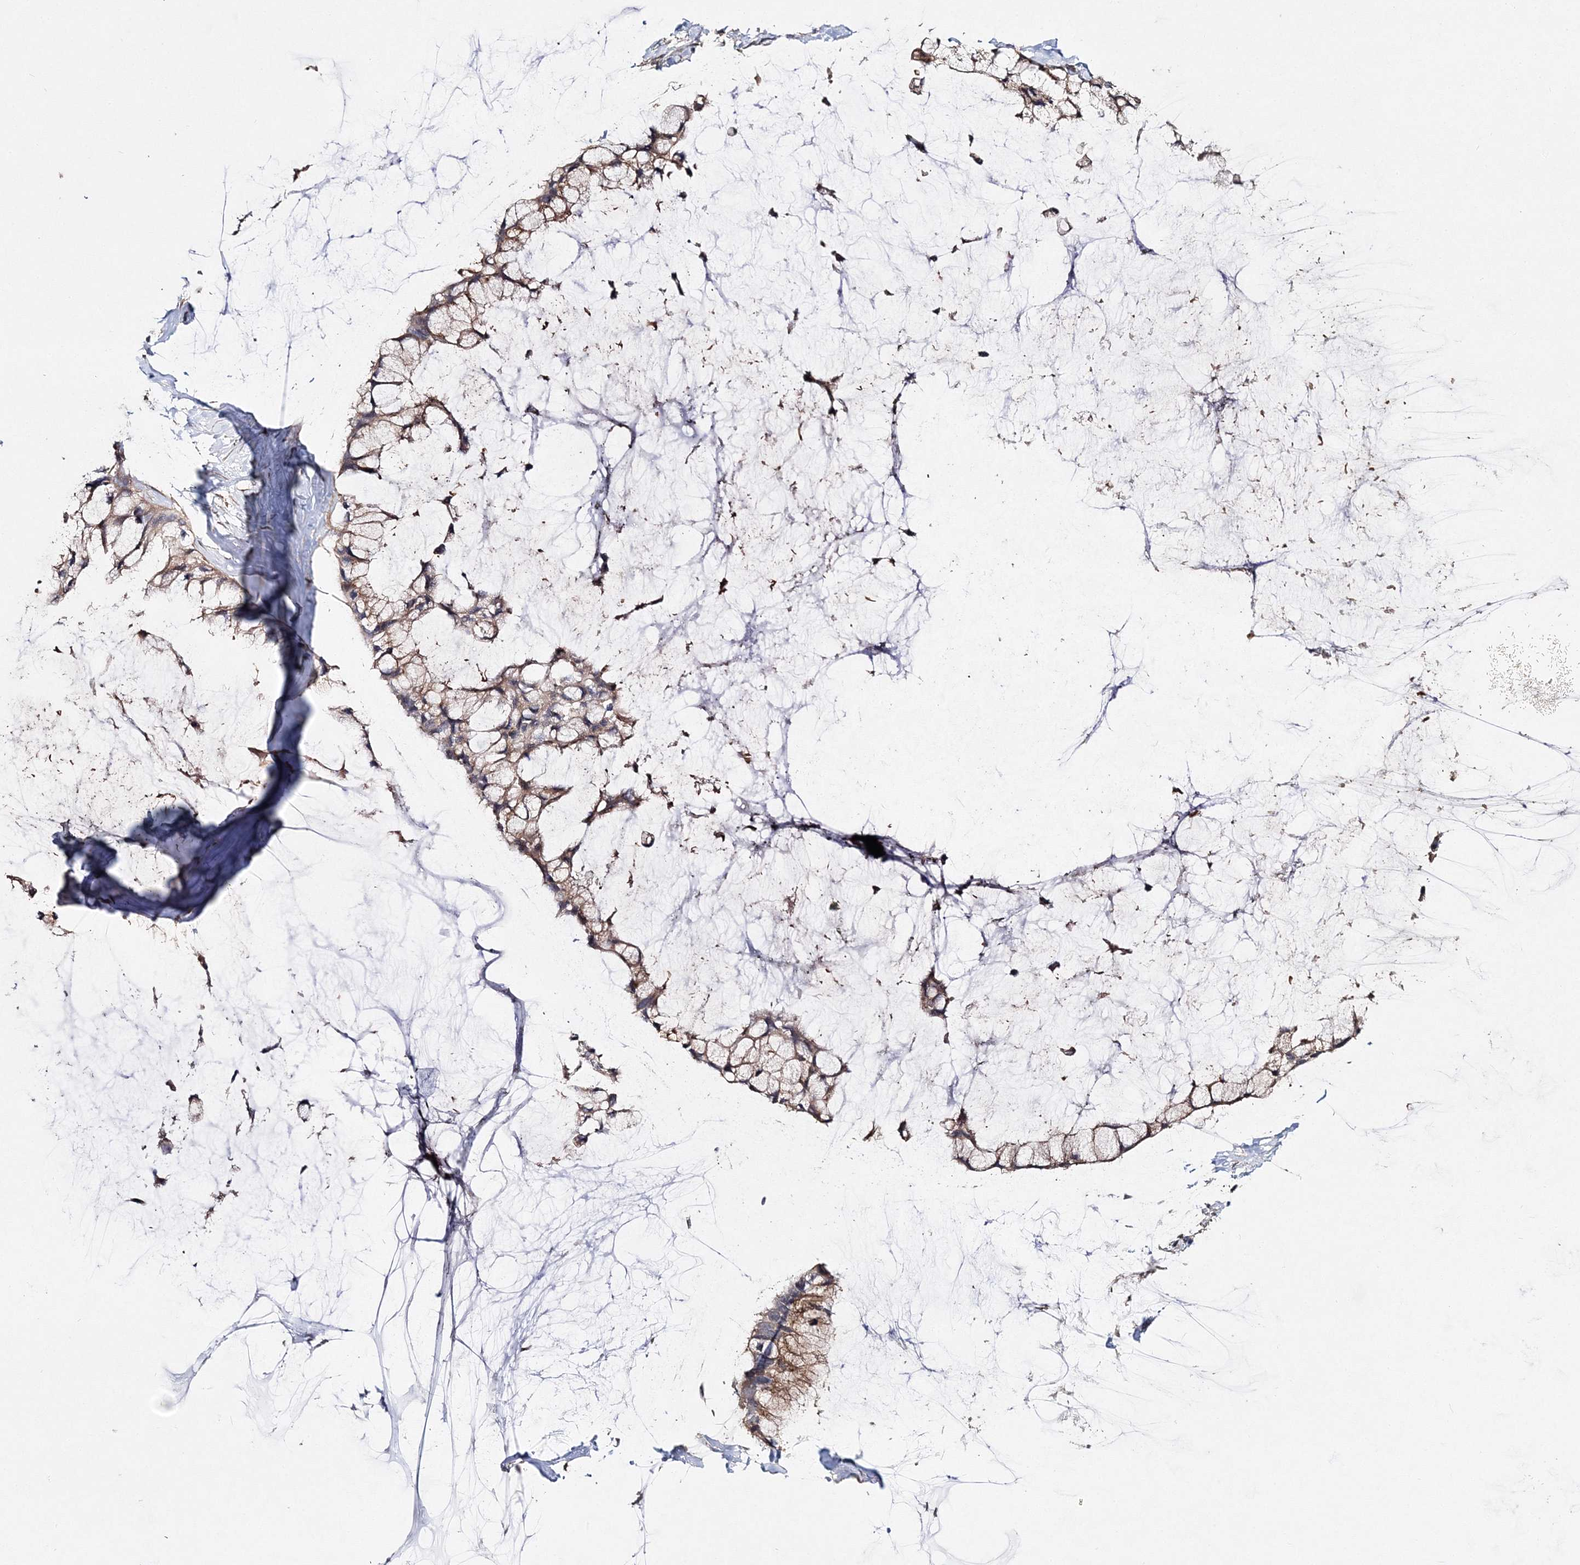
{"staining": {"intensity": "moderate", "quantity": ">75%", "location": "cytoplasmic/membranous"}, "tissue": "ovarian cancer", "cell_type": "Tumor cells", "image_type": "cancer", "snomed": [{"axis": "morphology", "description": "Cystadenocarcinoma, mucinous, NOS"}, {"axis": "topography", "description": "Ovary"}], "caption": "A histopathology image of mucinous cystadenocarcinoma (ovarian) stained for a protein demonstrates moderate cytoplasmic/membranous brown staining in tumor cells.", "gene": "GJB5", "patient": {"sex": "female", "age": 39}}